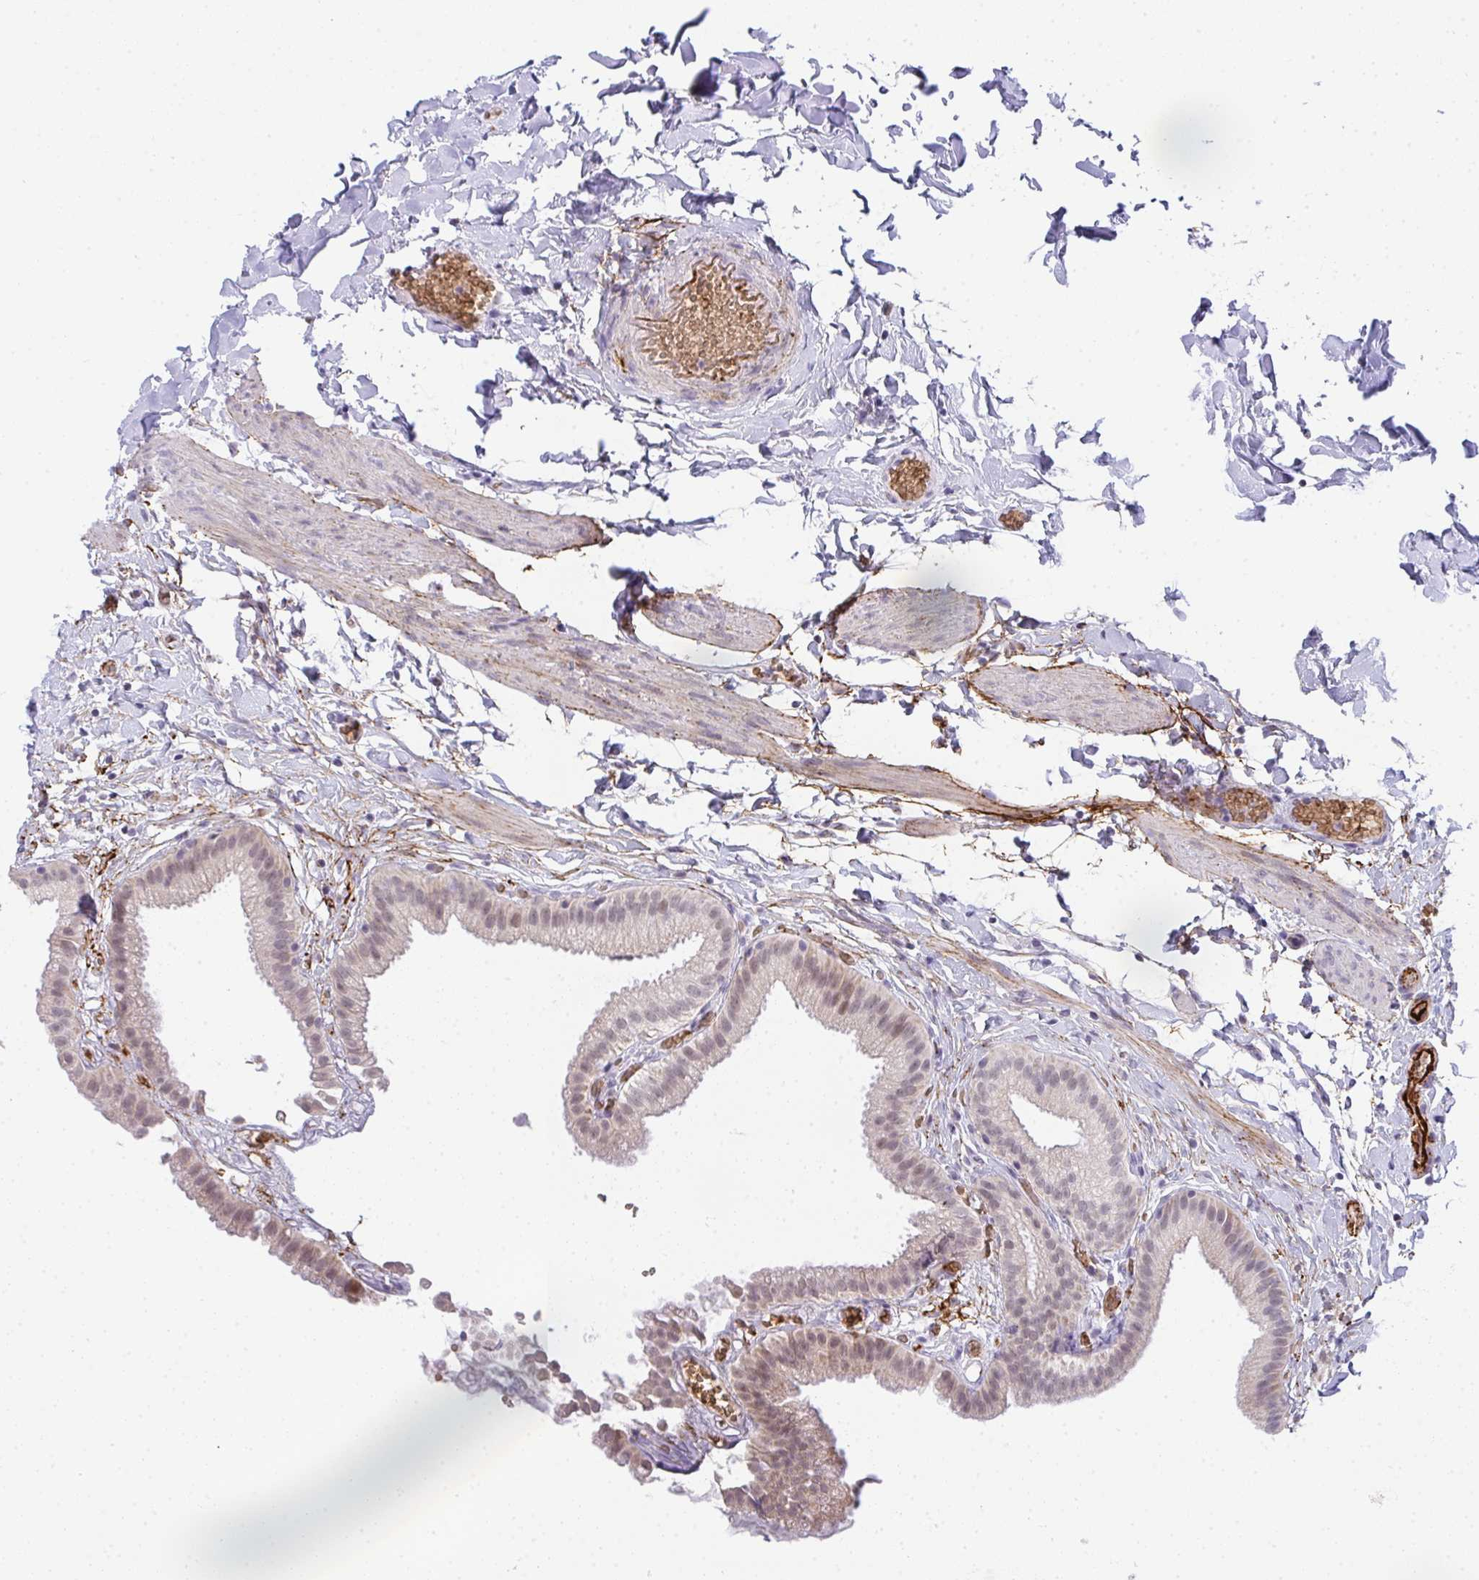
{"staining": {"intensity": "weak", "quantity": "<25%", "location": "nuclear"}, "tissue": "gallbladder", "cell_type": "Glandular cells", "image_type": "normal", "snomed": [{"axis": "morphology", "description": "Normal tissue, NOS"}, {"axis": "topography", "description": "Gallbladder"}], "caption": "This is an IHC photomicrograph of unremarkable gallbladder. There is no staining in glandular cells.", "gene": "TNMD", "patient": {"sex": "female", "age": 63}}